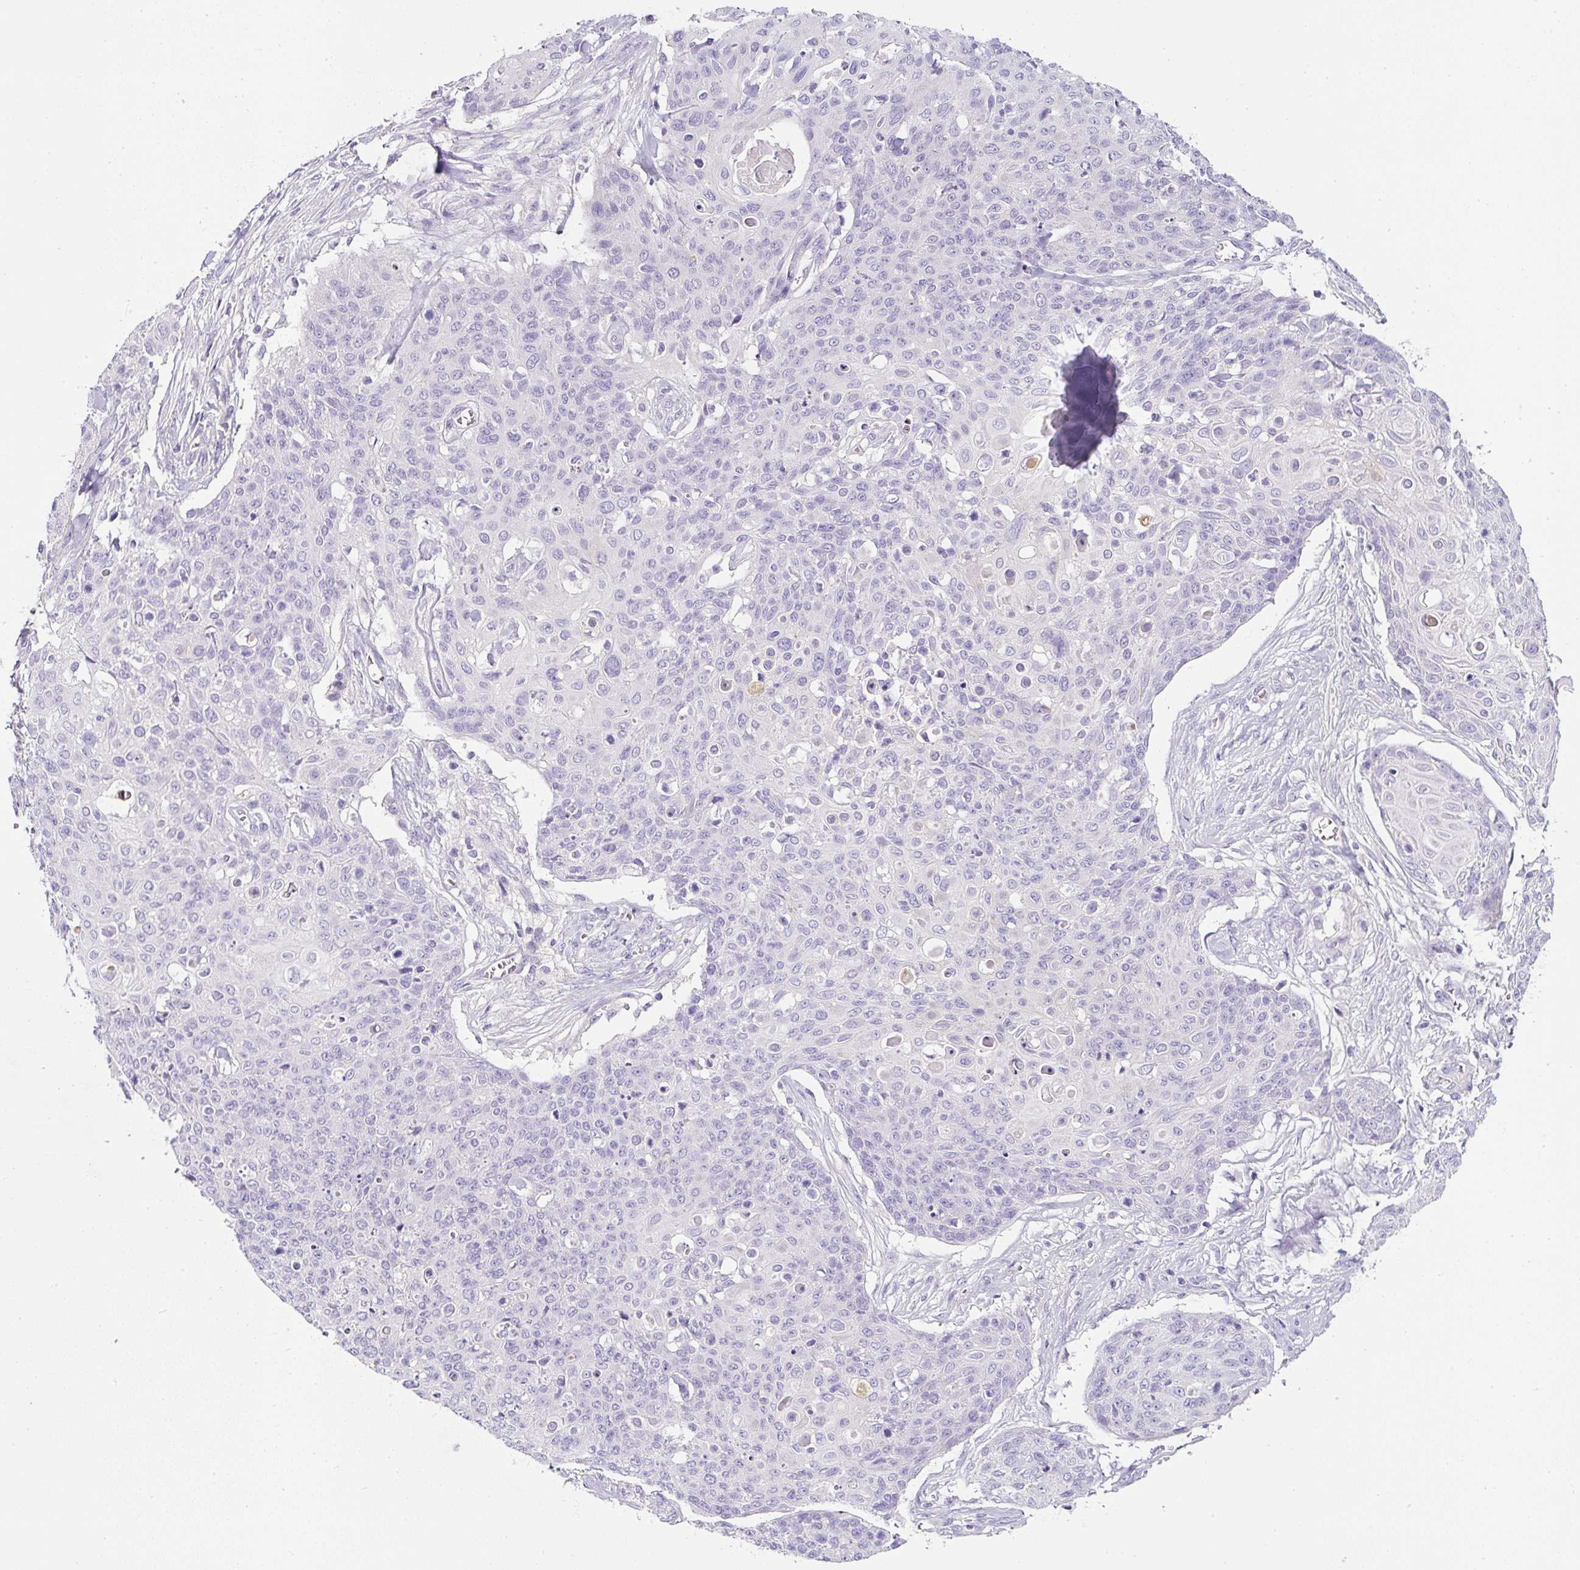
{"staining": {"intensity": "negative", "quantity": "none", "location": "none"}, "tissue": "skin cancer", "cell_type": "Tumor cells", "image_type": "cancer", "snomed": [{"axis": "morphology", "description": "Squamous cell carcinoma, NOS"}, {"axis": "topography", "description": "Skin"}, {"axis": "topography", "description": "Vulva"}], "caption": "IHC image of neoplastic tissue: skin squamous cell carcinoma stained with DAB (3,3'-diaminobenzidine) exhibits no significant protein expression in tumor cells. (Immunohistochemistry (ihc), brightfield microscopy, high magnification).", "gene": "OR14A2", "patient": {"sex": "female", "age": 85}}